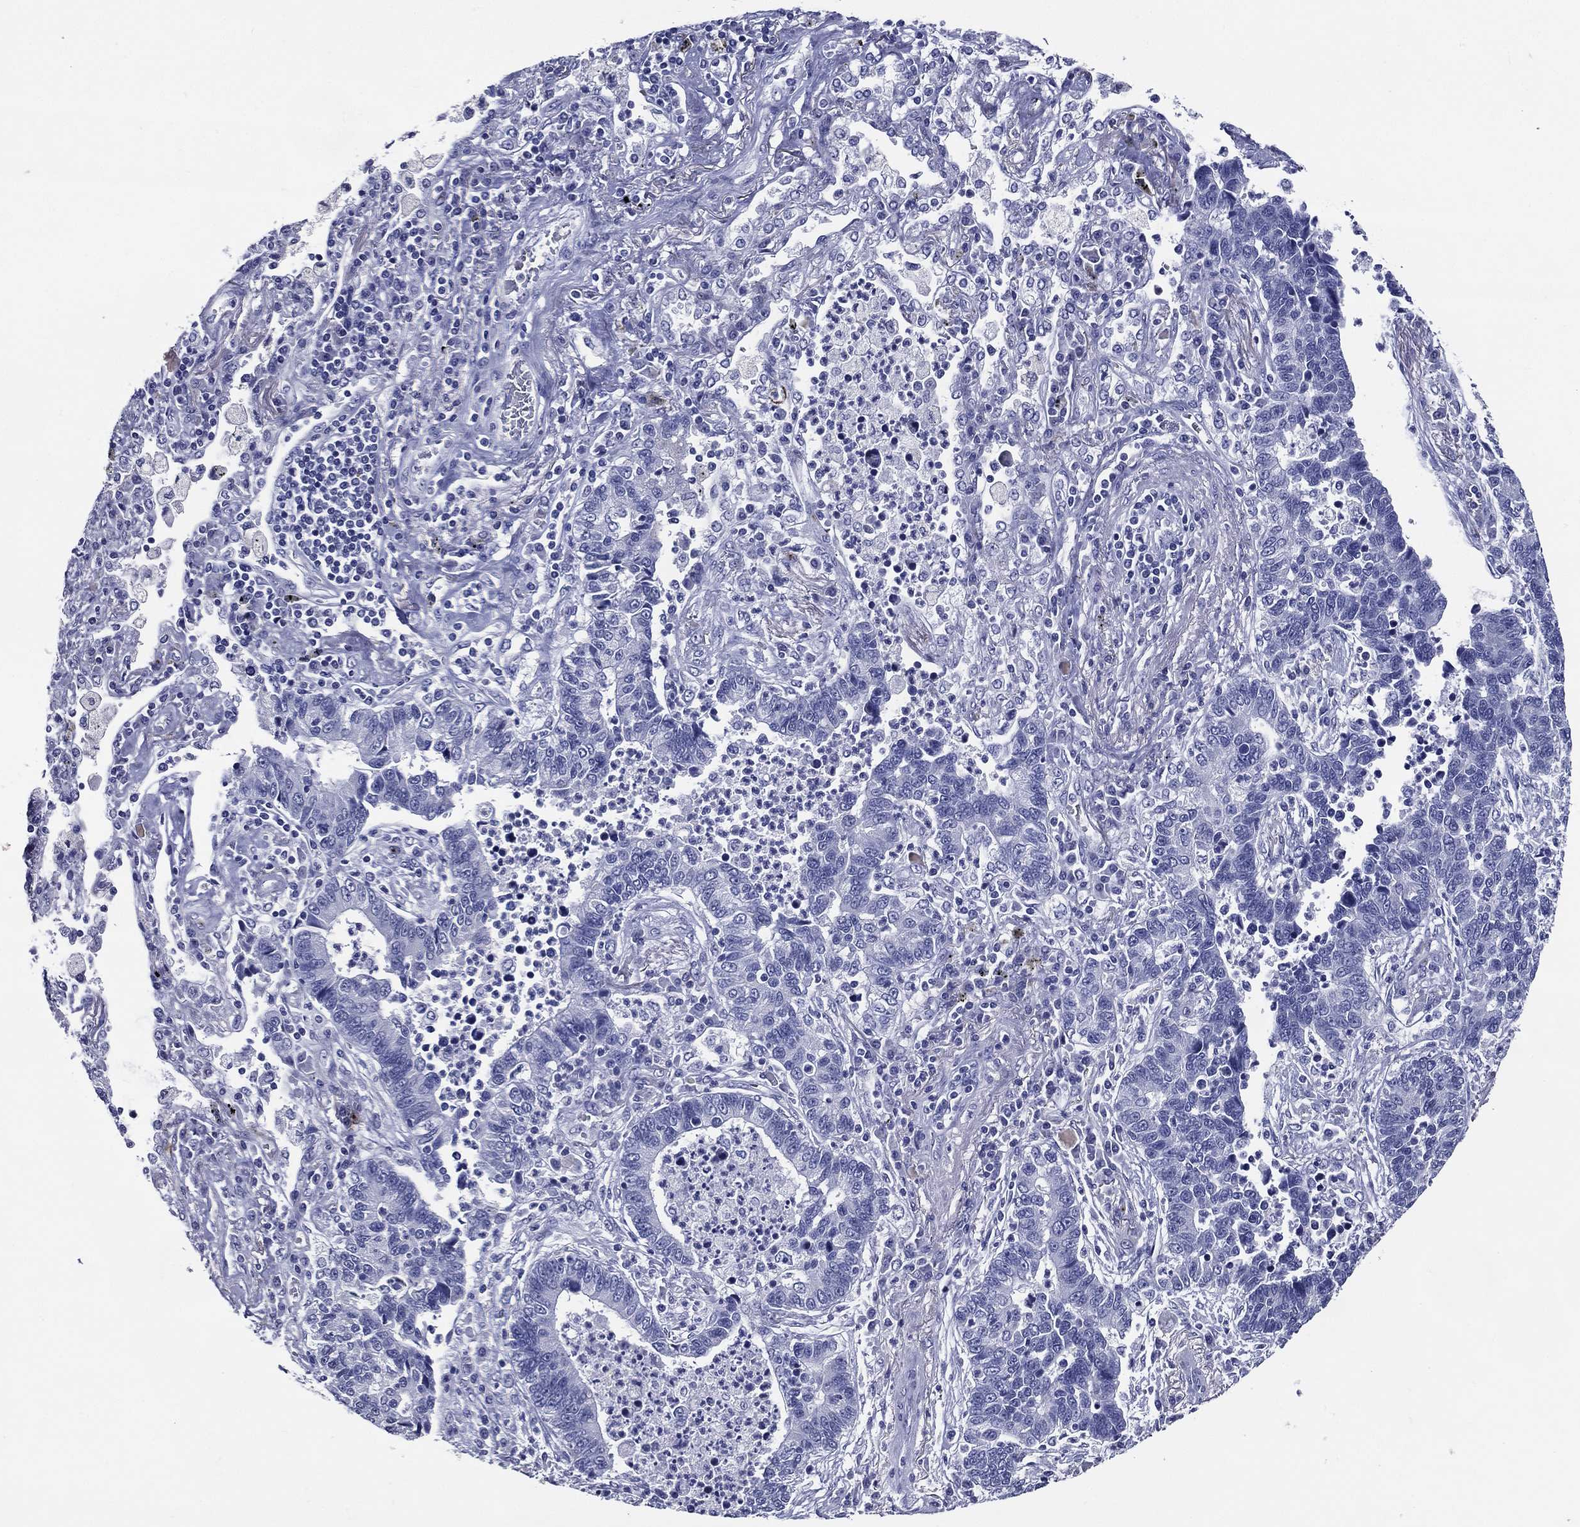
{"staining": {"intensity": "negative", "quantity": "none", "location": "none"}, "tissue": "lung cancer", "cell_type": "Tumor cells", "image_type": "cancer", "snomed": [{"axis": "morphology", "description": "Adenocarcinoma, NOS"}, {"axis": "topography", "description": "Lung"}], "caption": "Photomicrograph shows no significant protein expression in tumor cells of lung adenocarcinoma.", "gene": "ACE2", "patient": {"sex": "female", "age": 57}}